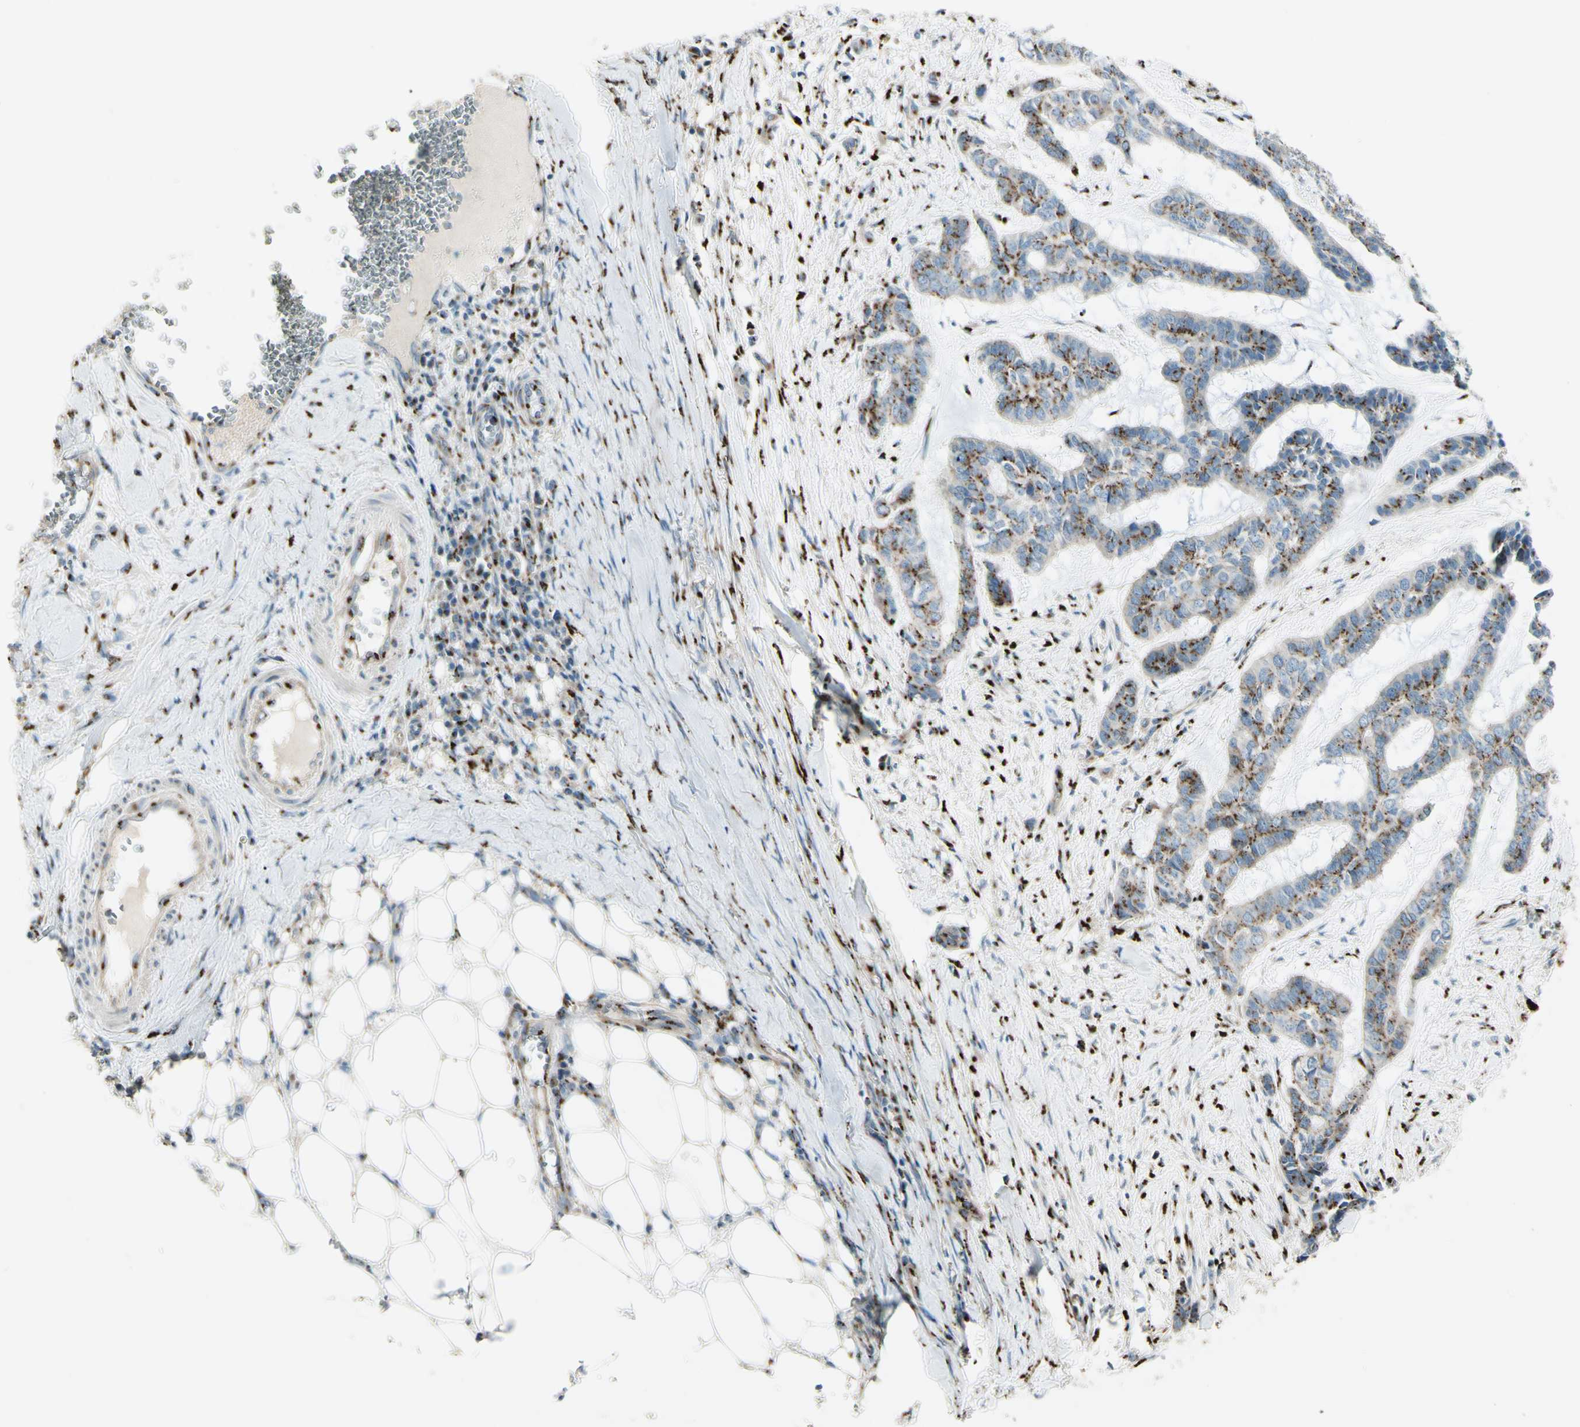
{"staining": {"intensity": "strong", "quantity": "25%-75%", "location": "cytoplasmic/membranous"}, "tissue": "skin cancer", "cell_type": "Tumor cells", "image_type": "cancer", "snomed": [{"axis": "morphology", "description": "Basal cell carcinoma"}, {"axis": "topography", "description": "Skin"}], "caption": "Skin cancer (basal cell carcinoma) stained with a brown dye shows strong cytoplasmic/membranous positive staining in approximately 25%-75% of tumor cells.", "gene": "B4GALT1", "patient": {"sex": "female", "age": 64}}